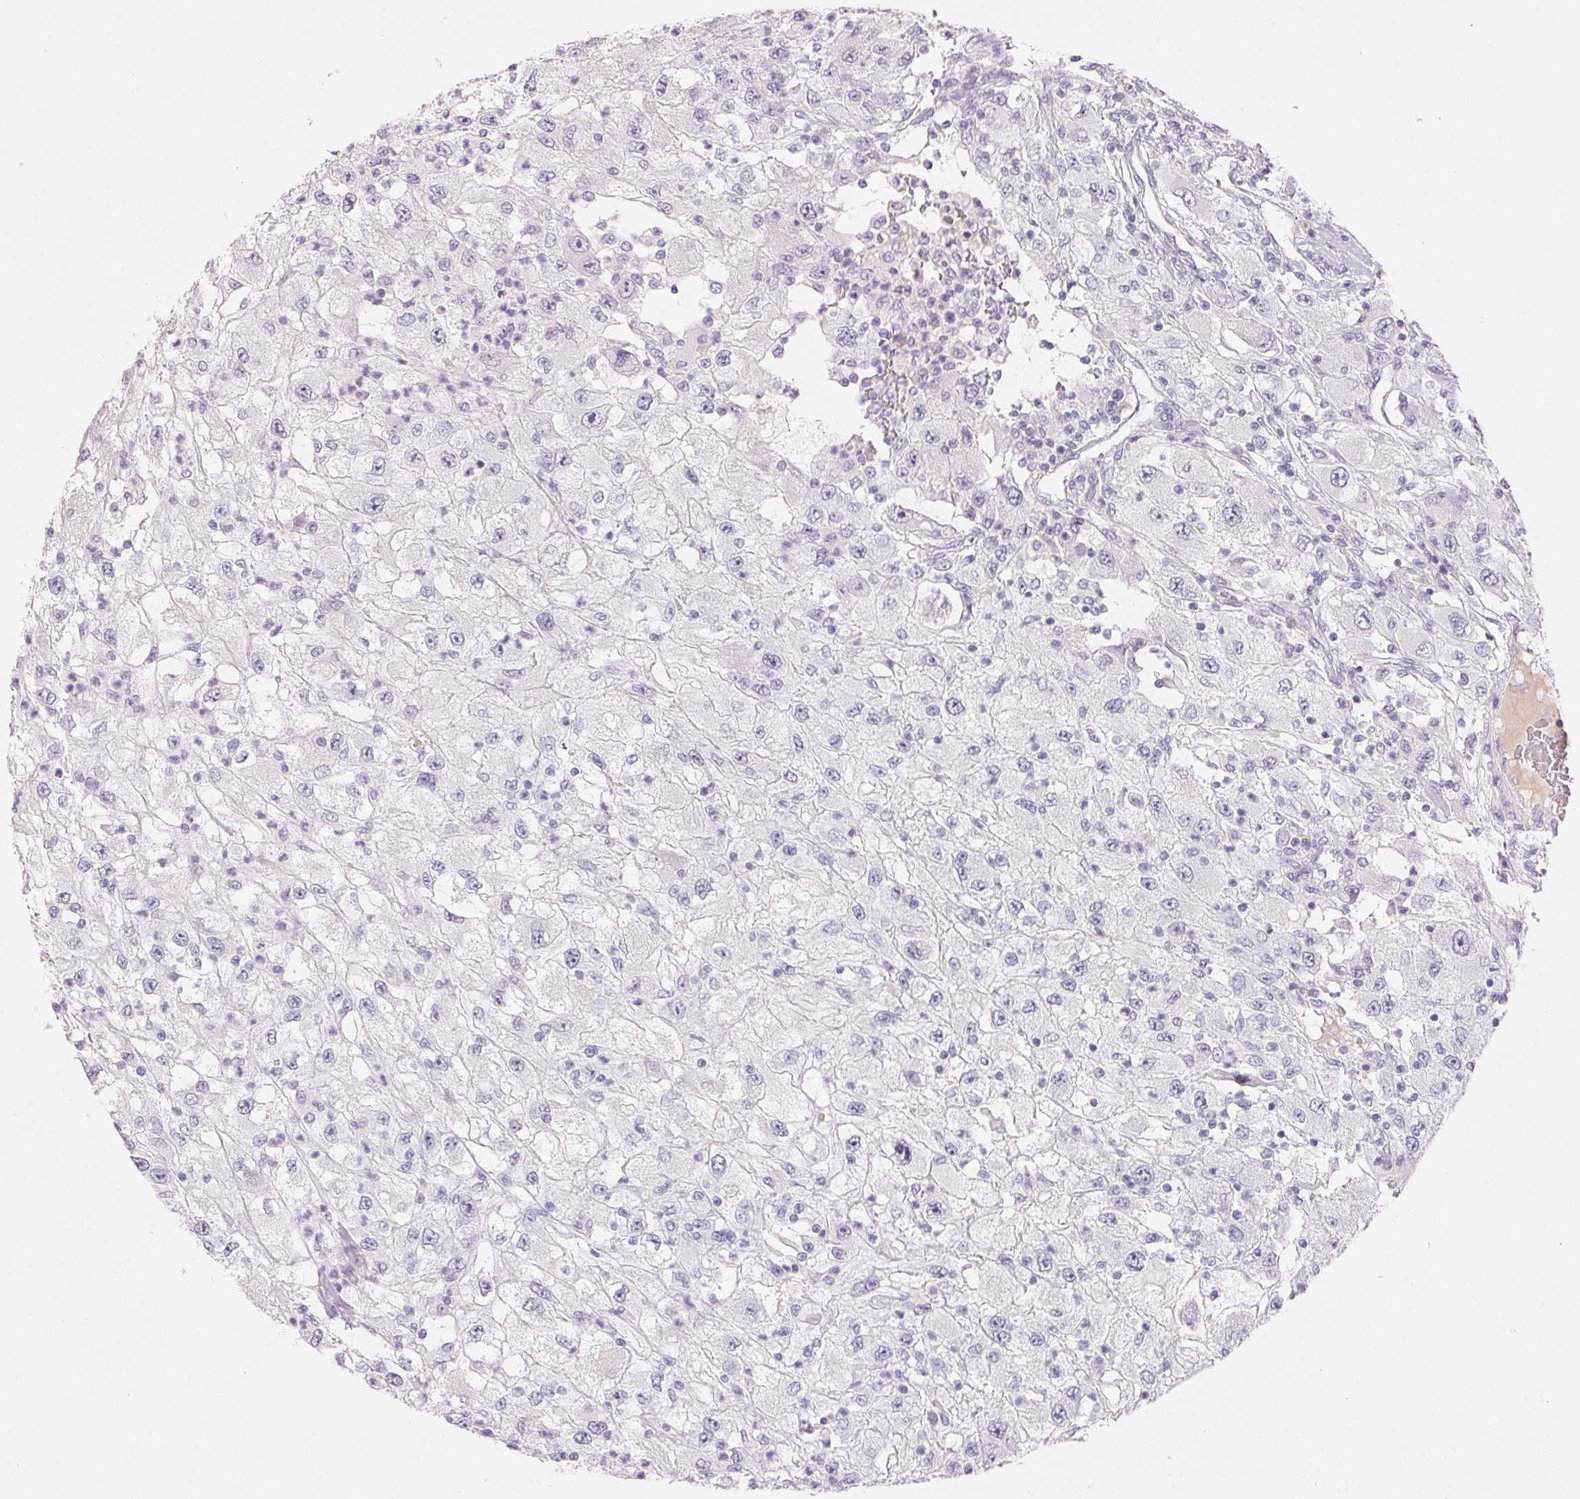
{"staining": {"intensity": "negative", "quantity": "none", "location": "none"}, "tissue": "renal cancer", "cell_type": "Tumor cells", "image_type": "cancer", "snomed": [{"axis": "morphology", "description": "Adenocarcinoma, NOS"}, {"axis": "topography", "description": "Kidney"}], "caption": "There is no significant positivity in tumor cells of renal cancer (adenocarcinoma). (Stains: DAB (3,3'-diaminobenzidine) immunohistochemistry (IHC) with hematoxylin counter stain, Microscopy: brightfield microscopy at high magnification).", "gene": "BPIFB2", "patient": {"sex": "female", "age": 67}}